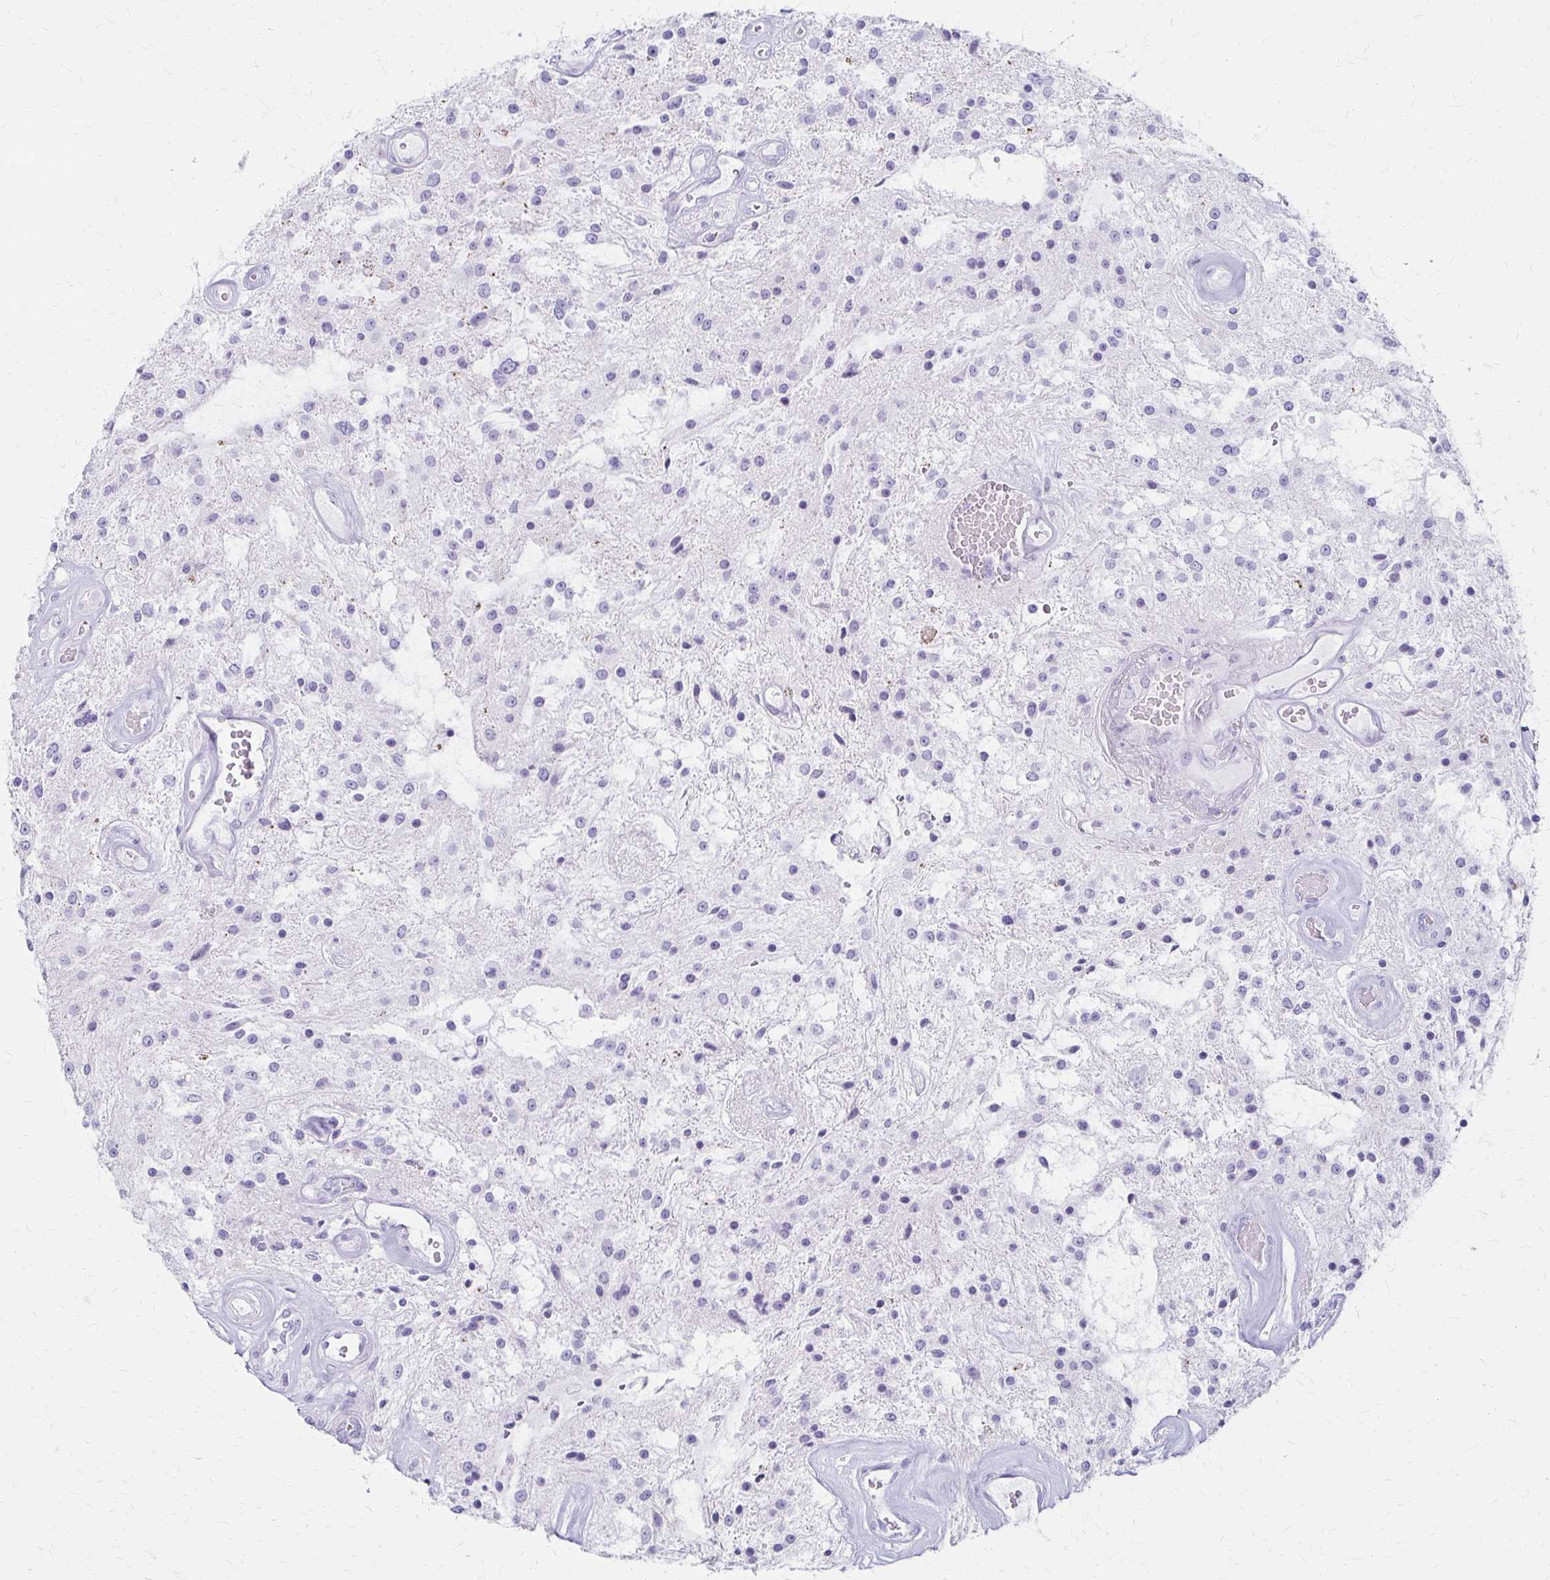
{"staining": {"intensity": "negative", "quantity": "none", "location": "none"}, "tissue": "glioma", "cell_type": "Tumor cells", "image_type": "cancer", "snomed": [{"axis": "morphology", "description": "Glioma, malignant, Low grade"}, {"axis": "topography", "description": "Cerebellum"}], "caption": "This image is of glioma stained with immunohistochemistry (IHC) to label a protein in brown with the nuclei are counter-stained blue. There is no expression in tumor cells. Brightfield microscopy of immunohistochemistry (IHC) stained with DAB (brown) and hematoxylin (blue), captured at high magnification.", "gene": "IVL", "patient": {"sex": "female", "age": 14}}